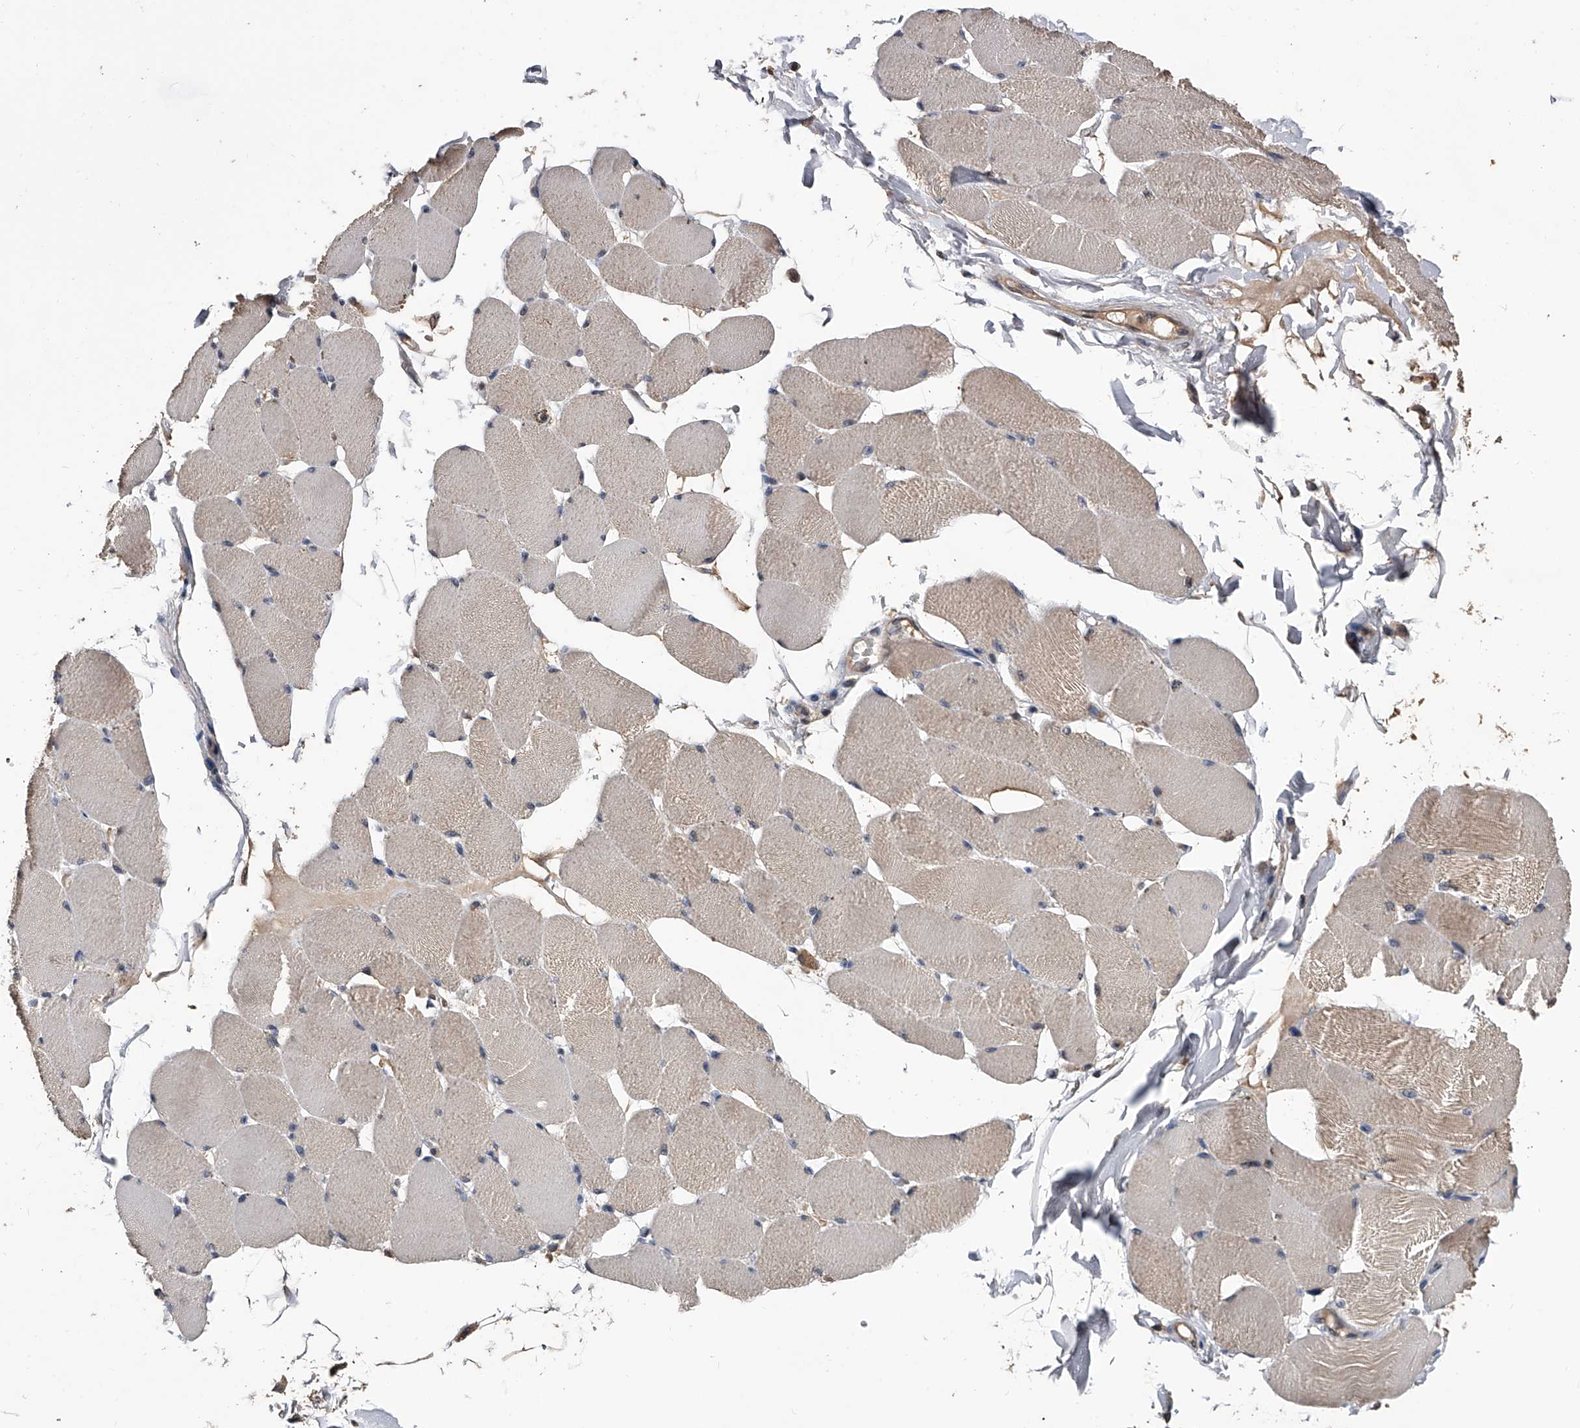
{"staining": {"intensity": "weak", "quantity": "25%-75%", "location": "cytoplasmic/membranous"}, "tissue": "skeletal muscle", "cell_type": "Myocytes", "image_type": "normal", "snomed": [{"axis": "morphology", "description": "Normal tissue, NOS"}, {"axis": "topography", "description": "Skin"}, {"axis": "topography", "description": "Skeletal muscle"}], "caption": "Myocytes reveal low levels of weak cytoplasmic/membranous expression in approximately 25%-75% of cells in normal skeletal muscle.", "gene": "EFCAB7", "patient": {"sex": "male", "age": 83}}